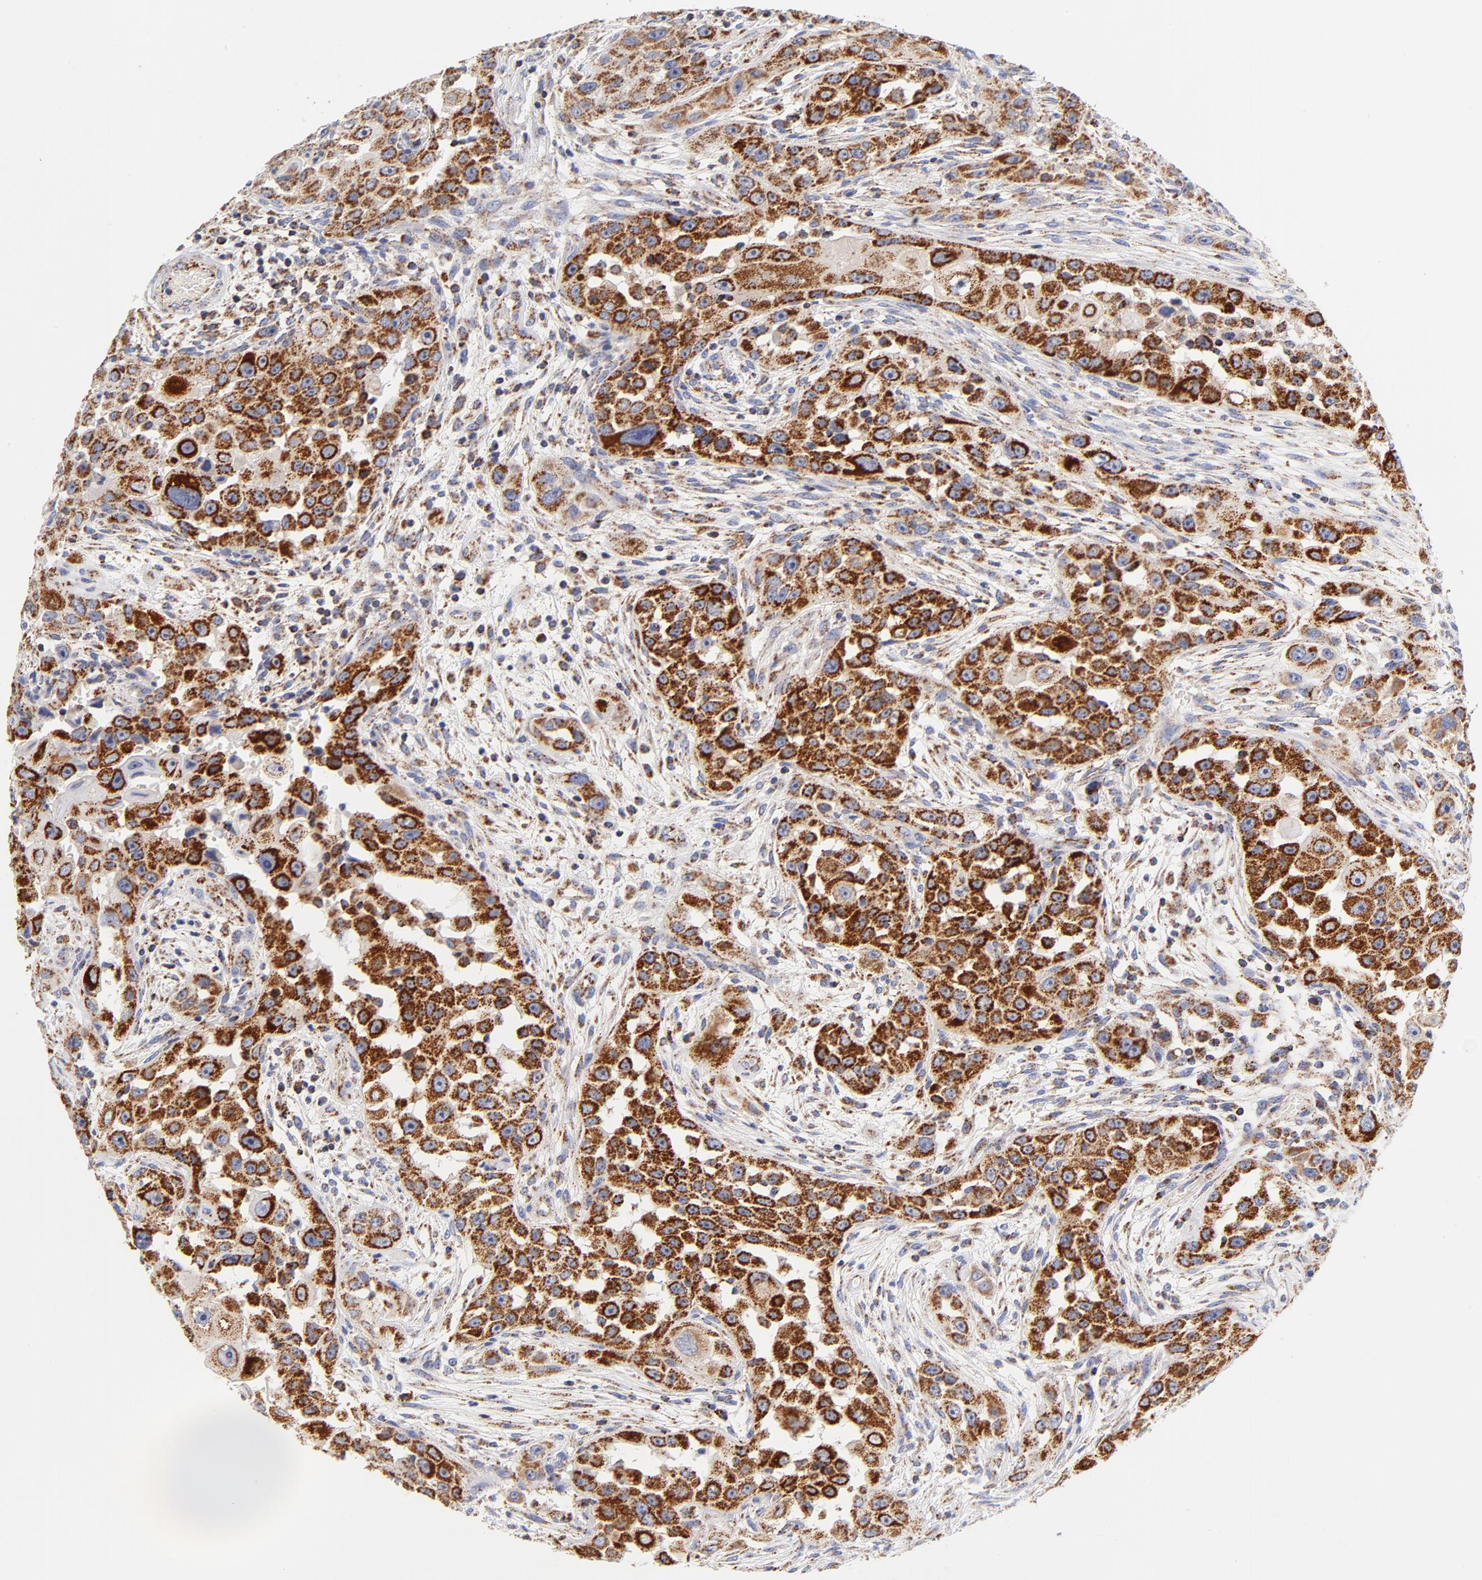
{"staining": {"intensity": "strong", "quantity": ">75%", "location": "cytoplasmic/membranous"}, "tissue": "head and neck cancer", "cell_type": "Tumor cells", "image_type": "cancer", "snomed": [{"axis": "morphology", "description": "Carcinoma, NOS"}, {"axis": "topography", "description": "Head-Neck"}], "caption": "Head and neck cancer stained with DAB immunohistochemistry (IHC) reveals high levels of strong cytoplasmic/membranous staining in about >75% of tumor cells.", "gene": "ECHS1", "patient": {"sex": "male", "age": 87}}